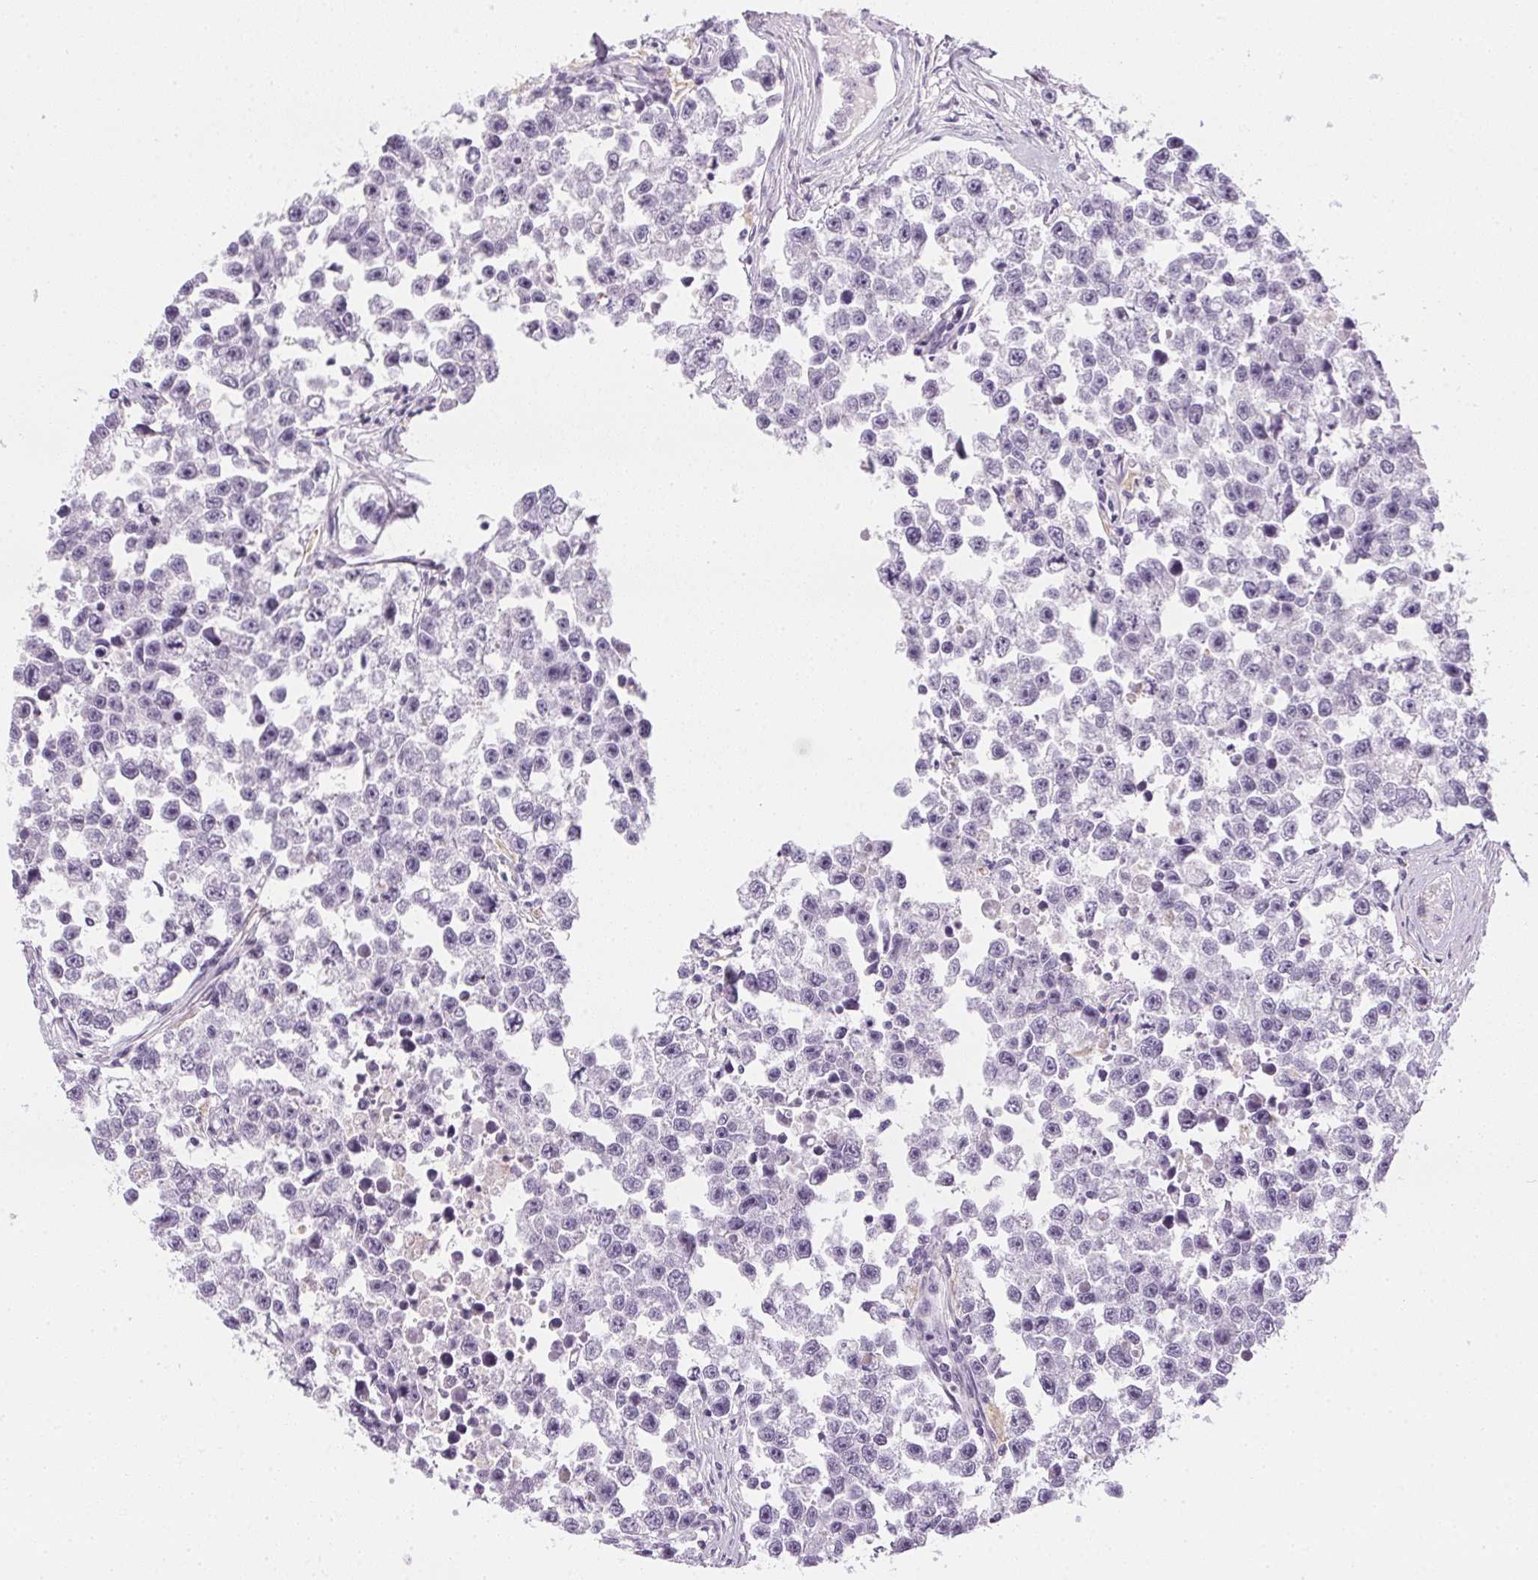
{"staining": {"intensity": "negative", "quantity": "none", "location": "none"}, "tissue": "testis cancer", "cell_type": "Tumor cells", "image_type": "cancer", "snomed": [{"axis": "morphology", "description": "Seminoma, NOS"}, {"axis": "topography", "description": "Testis"}], "caption": "The photomicrograph demonstrates no significant expression in tumor cells of seminoma (testis).", "gene": "GSDMC", "patient": {"sex": "male", "age": 26}}